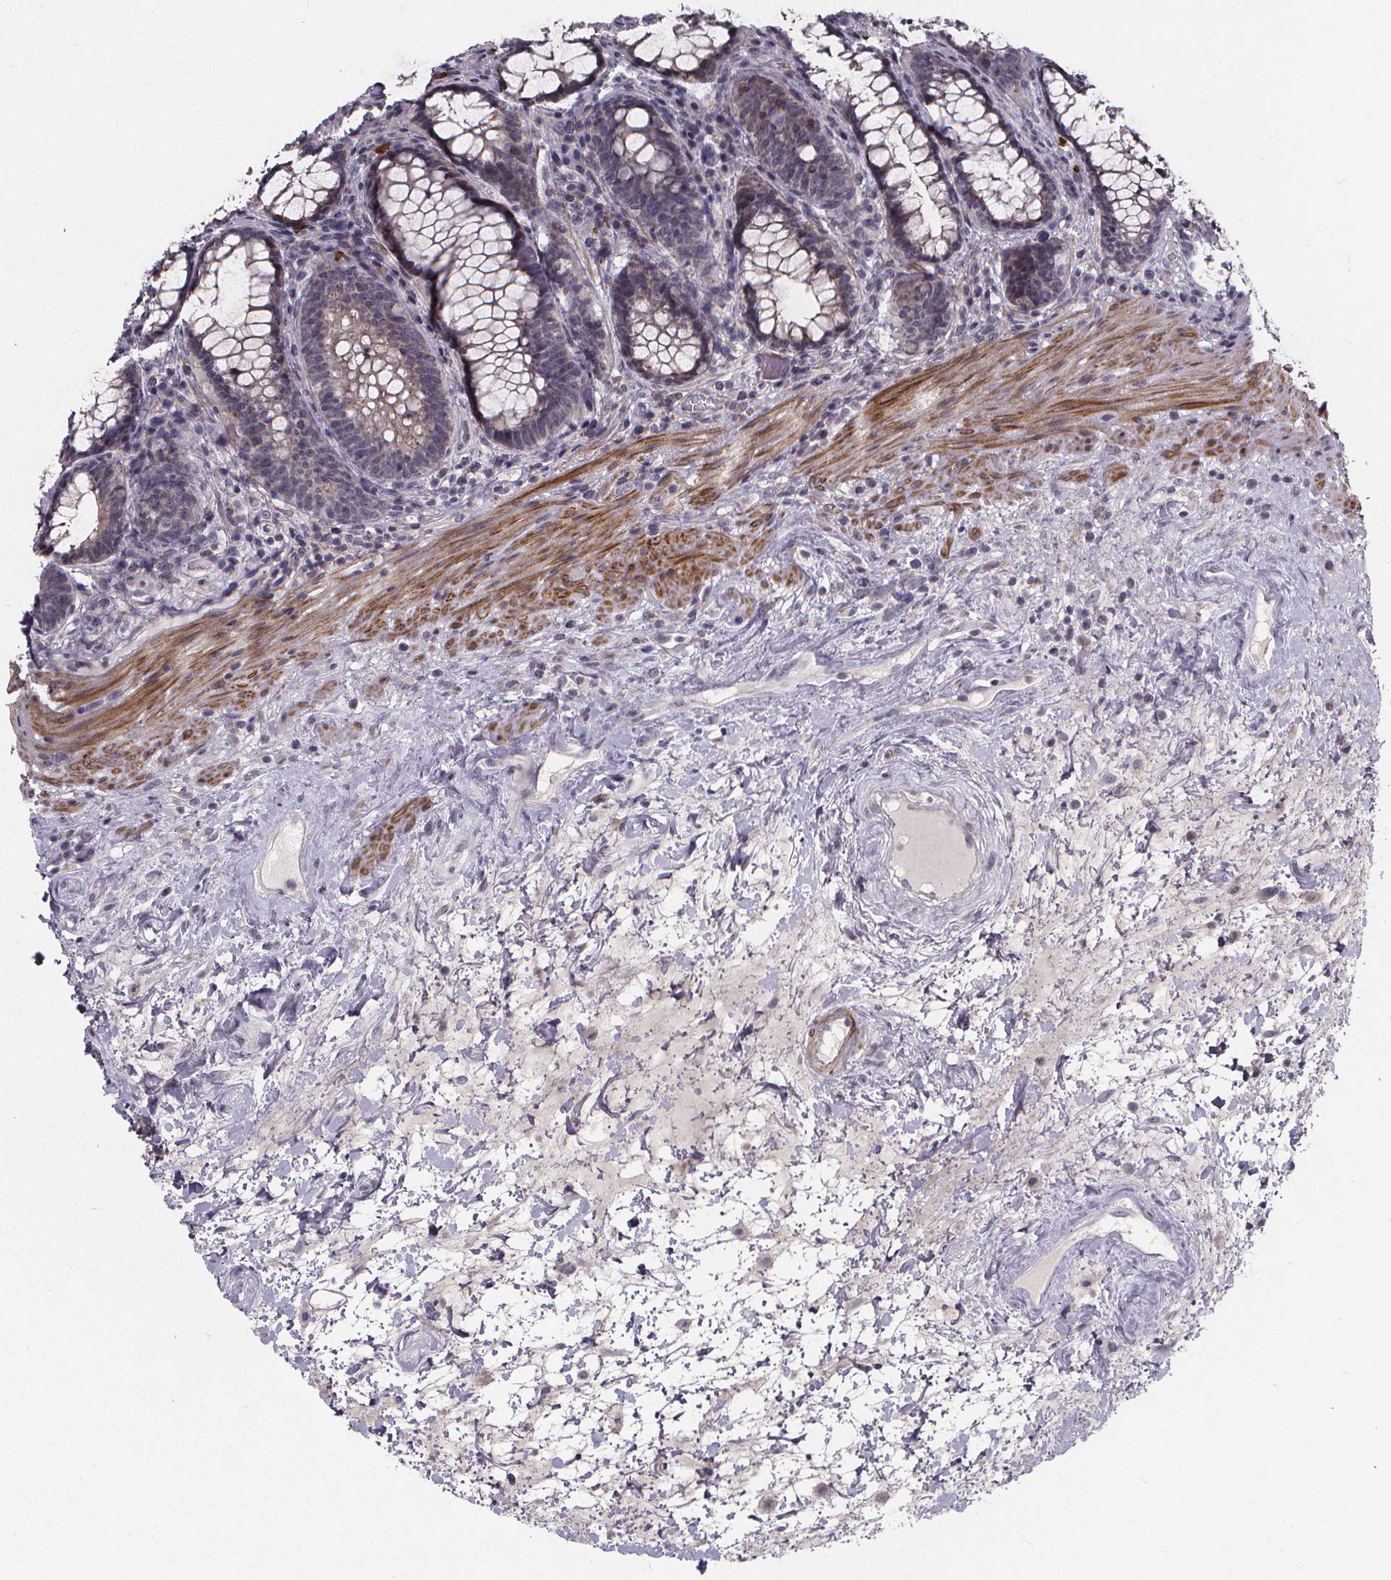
{"staining": {"intensity": "moderate", "quantity": "<25%", "location": "cytoplasmic/membranous"}, "tissue": "rectum", "cell_type": "Glandular cells", "image_type": "normal", "snomed": [{"axis": "morphology", "description": "Normal tissue, NOS"}, {"axis": "topography", "description": "Rectum"}], "caption": "Normal rectum was stained to show a protein in brown. There is low levels of moderate cytoplasmic/membranous positivity in approximately <25% of glandular cells.", "gene": "FBXW2", "patient": {"sex": "male", "age": 72}}